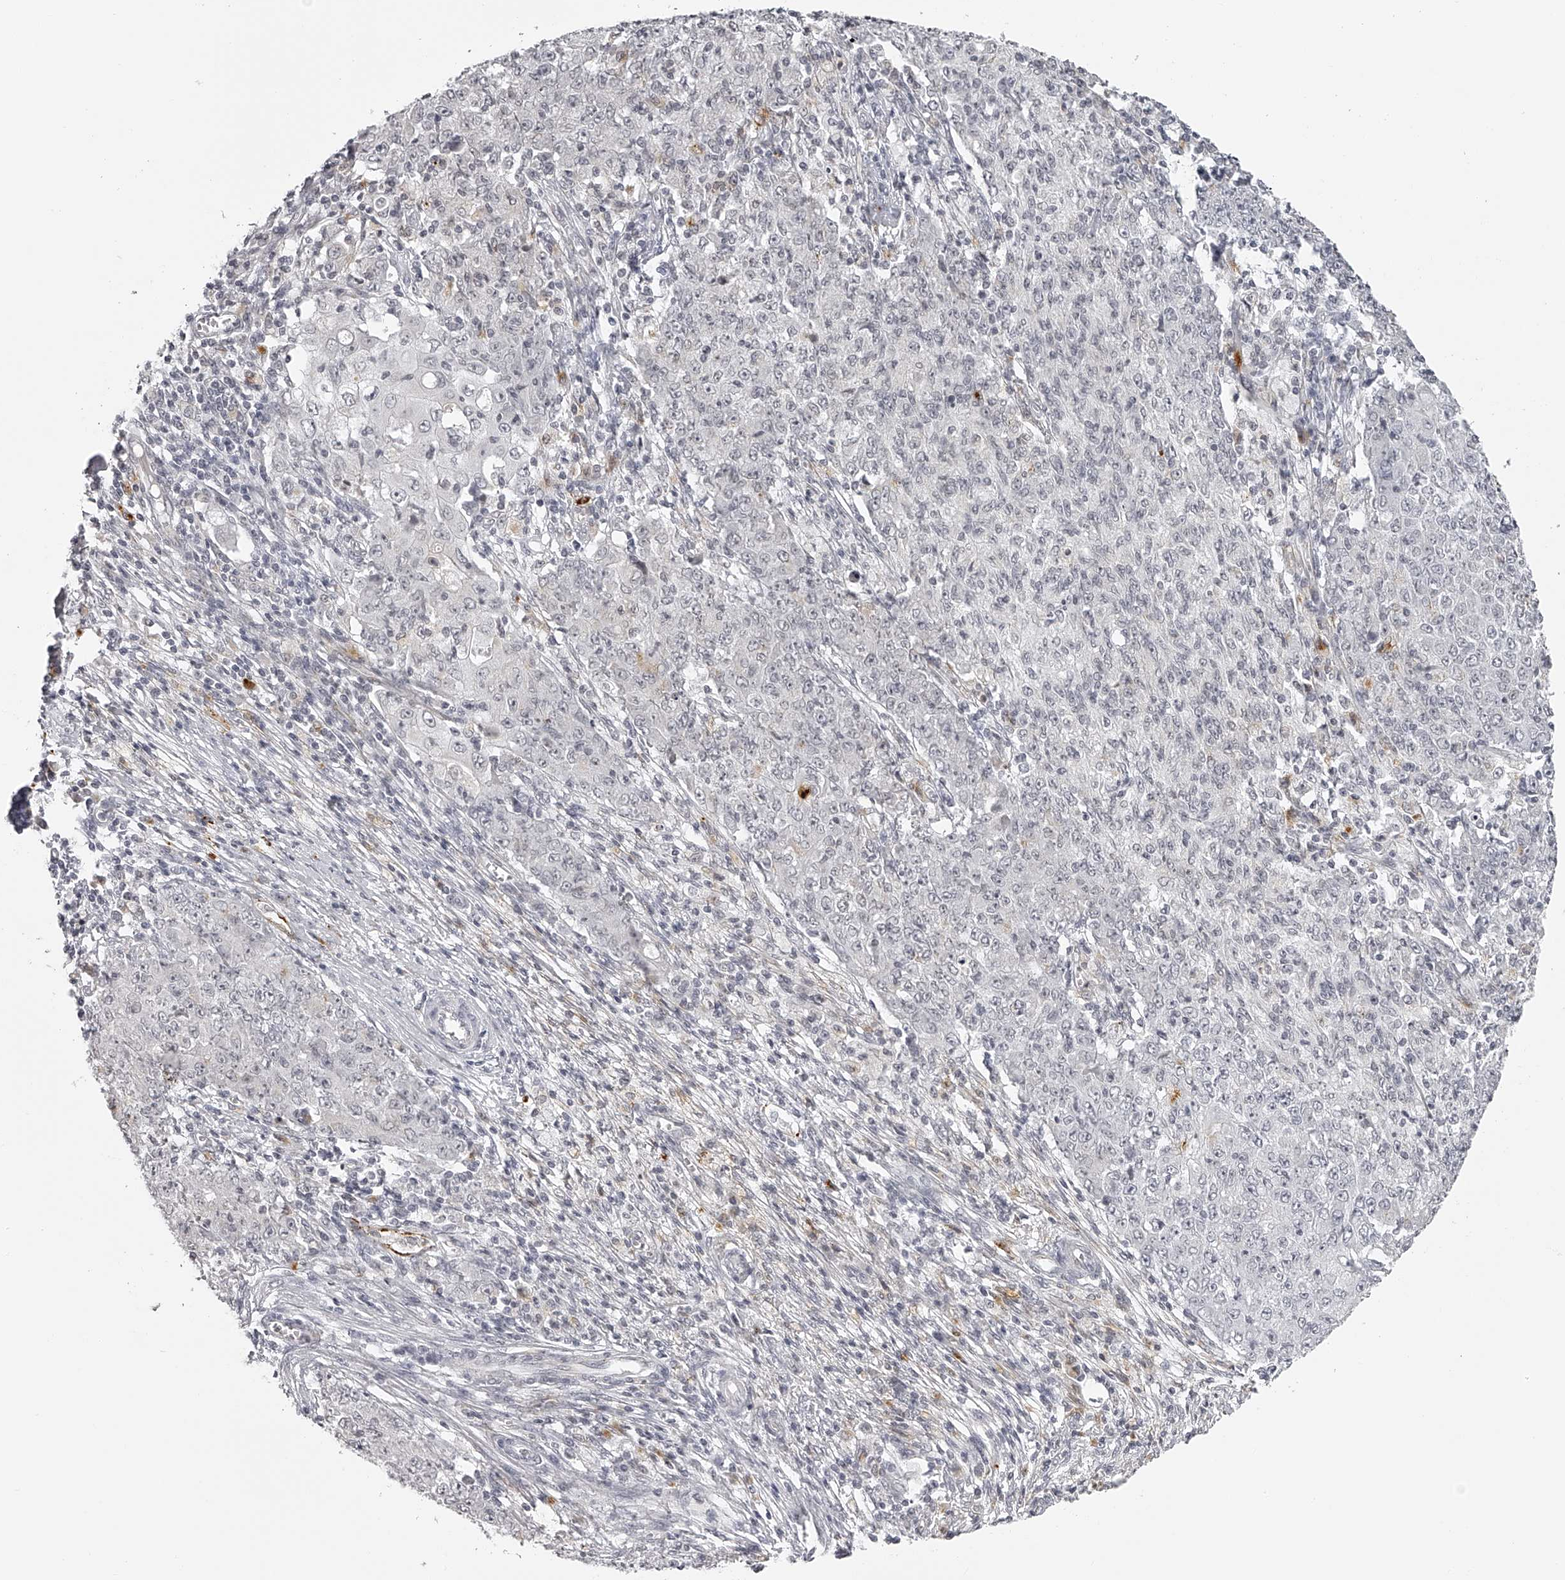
{"staining": {"intensity": "negative", "quantity": "none", "location": "none"}, "tissue": "ovarian cancer", "cell_type": "Tumor cells", "image_type": "cancer", "snomed": [{"axis": "morphology", "description": "Carcinoma, endometroid"}, {"axis": "topography", "description": "Ovary"}], "caption": "Tumor cells show no significant protein positivity in ovarian endometroid carcinoma. (DAB (3,3'-diaminobenzidine) immunohistochemistry with hematoxylin counter stain).", "gene": "RNF220", "patient": {"sex": "female", "age": 42}}